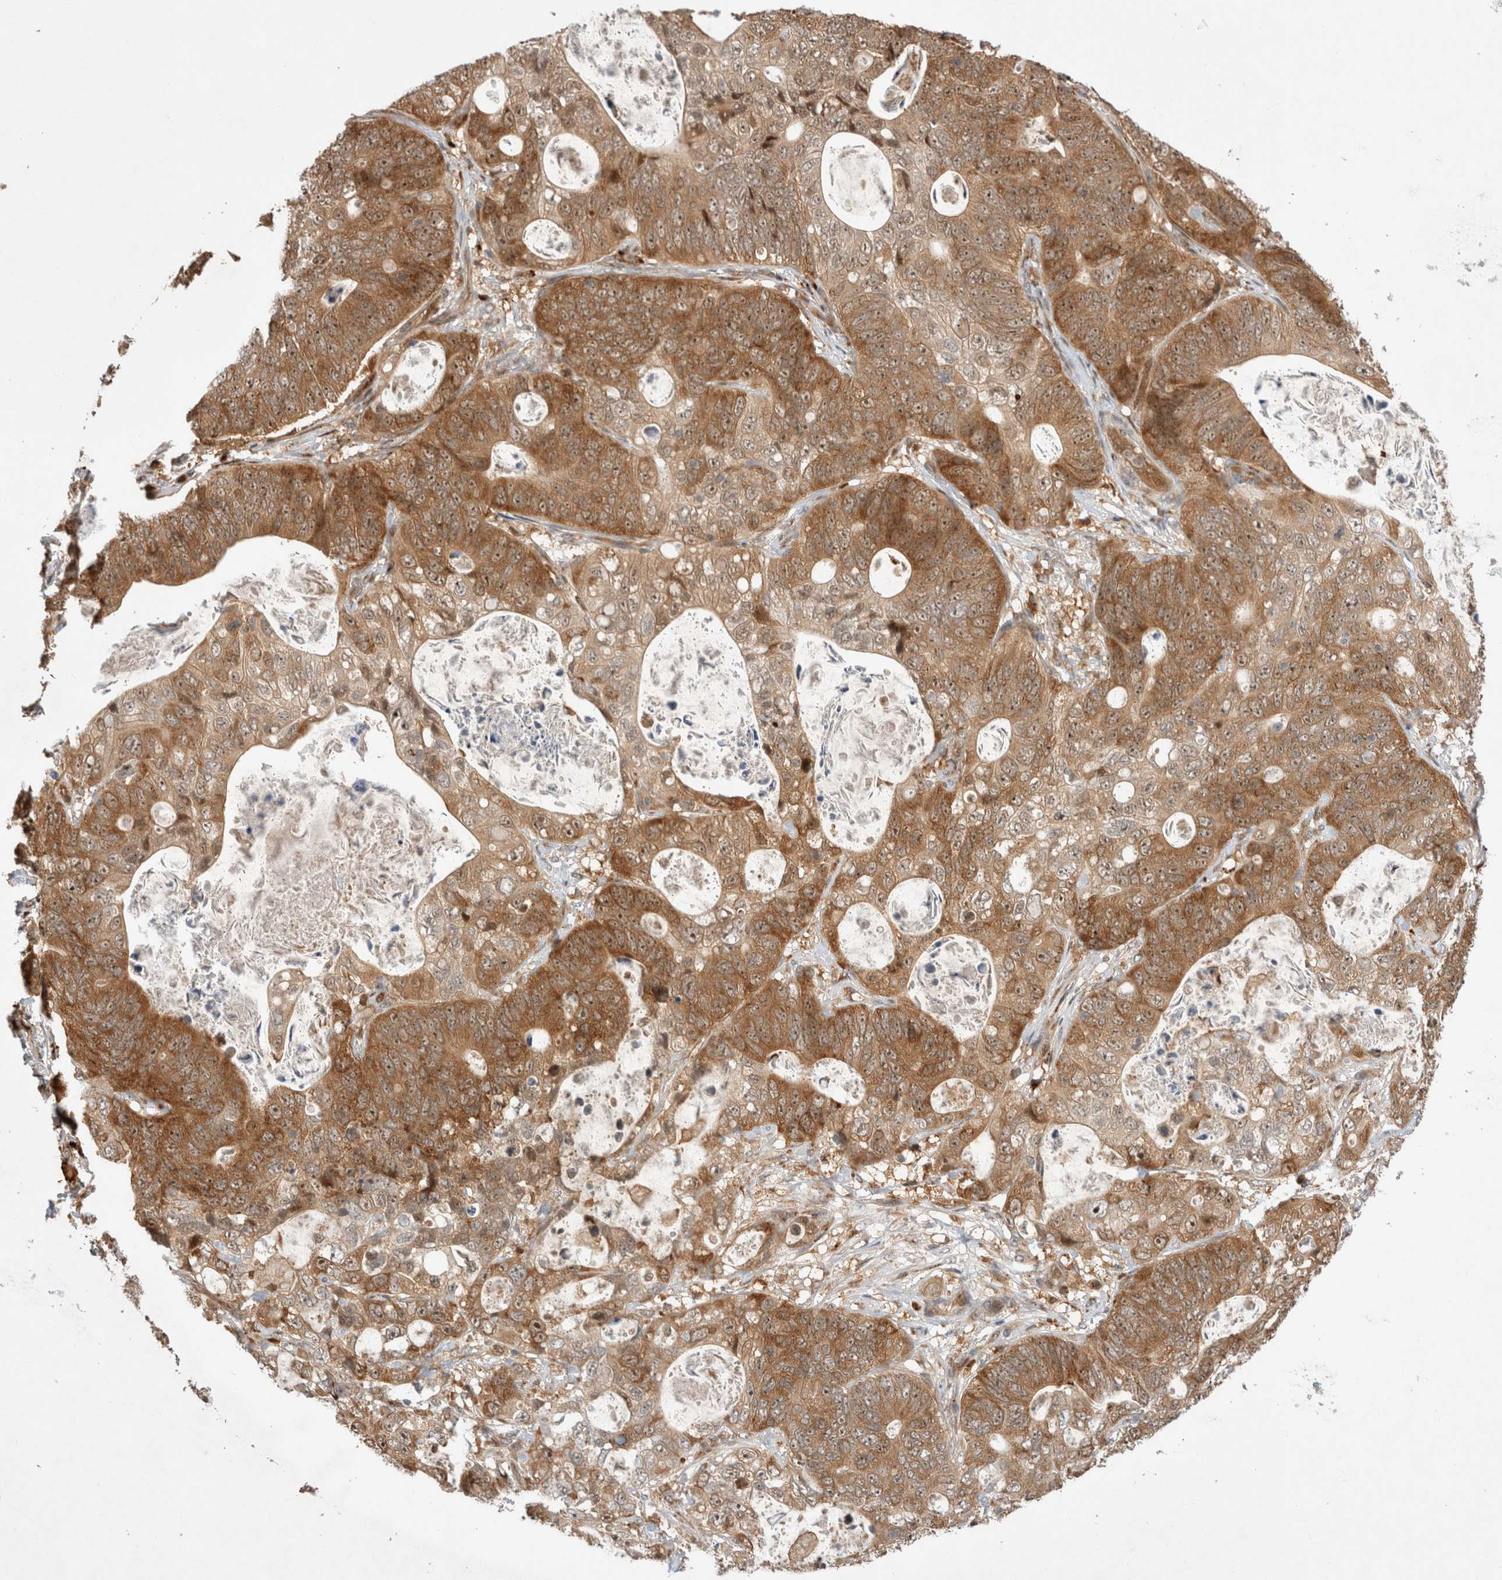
{"staining": {"intensity": "moderate", "quantity": ">75%", "location": "cytoplasmic/membranous,nuclear"}, "tissue": "stomach cancer", "cell_type": "Tumor cells", "image_type": "cancer", "snomed": [{"axis": "morphology", "description": "Normal tissue, NOS"}, {"axis": "morphology", "description": "Adenocarcinoma, NOS"}, {"axis": "topography", "description": "Stomach"}], "caption": "A histopathology image showing moderate cytoplasmic/membranous and nuclear positivity in about >75% of tumor cells in stomach cancer (adenocarcinoma), as visualized by brown immunohistochemical staining.", "gene": "OTUD6B", "patient": {"sex": "female", "age": 89}}